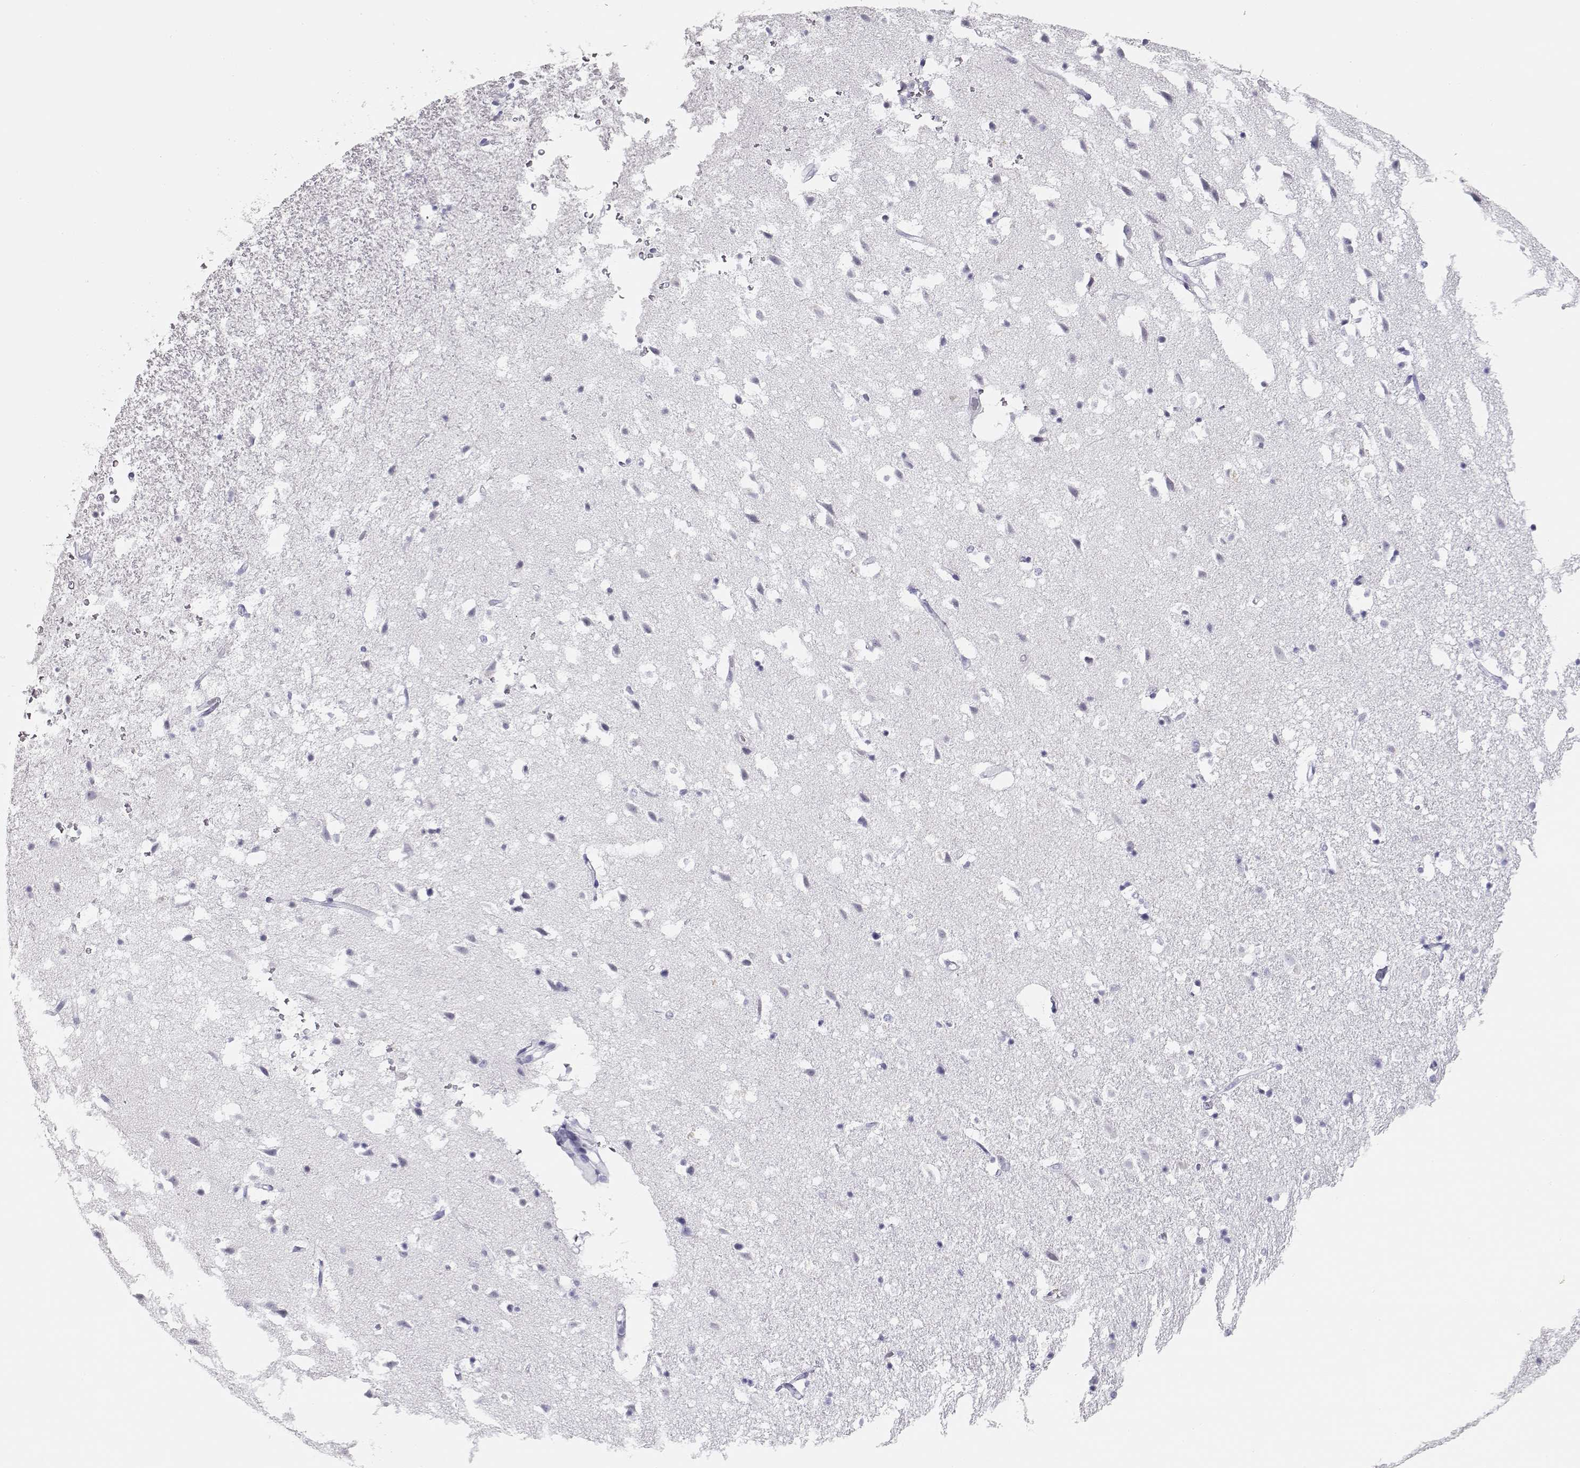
{"staining": {"intensity": "negative", "quantity": "none", "location": "none"}, "tissue": "hippocampus", "cell_type": "Glial cells", "image_type": "normal", "snomed": [{"axis": "morphology", "description": "Normal tissue, NOS"}, {"axis": "topography", "description": "Hippocampus"}], "caption": "The immunohistochemistry image has no significant staining in glial cells of hippocampus.", "gene": "TKTL1", "patient": {"sex": "male", "age": 49}}